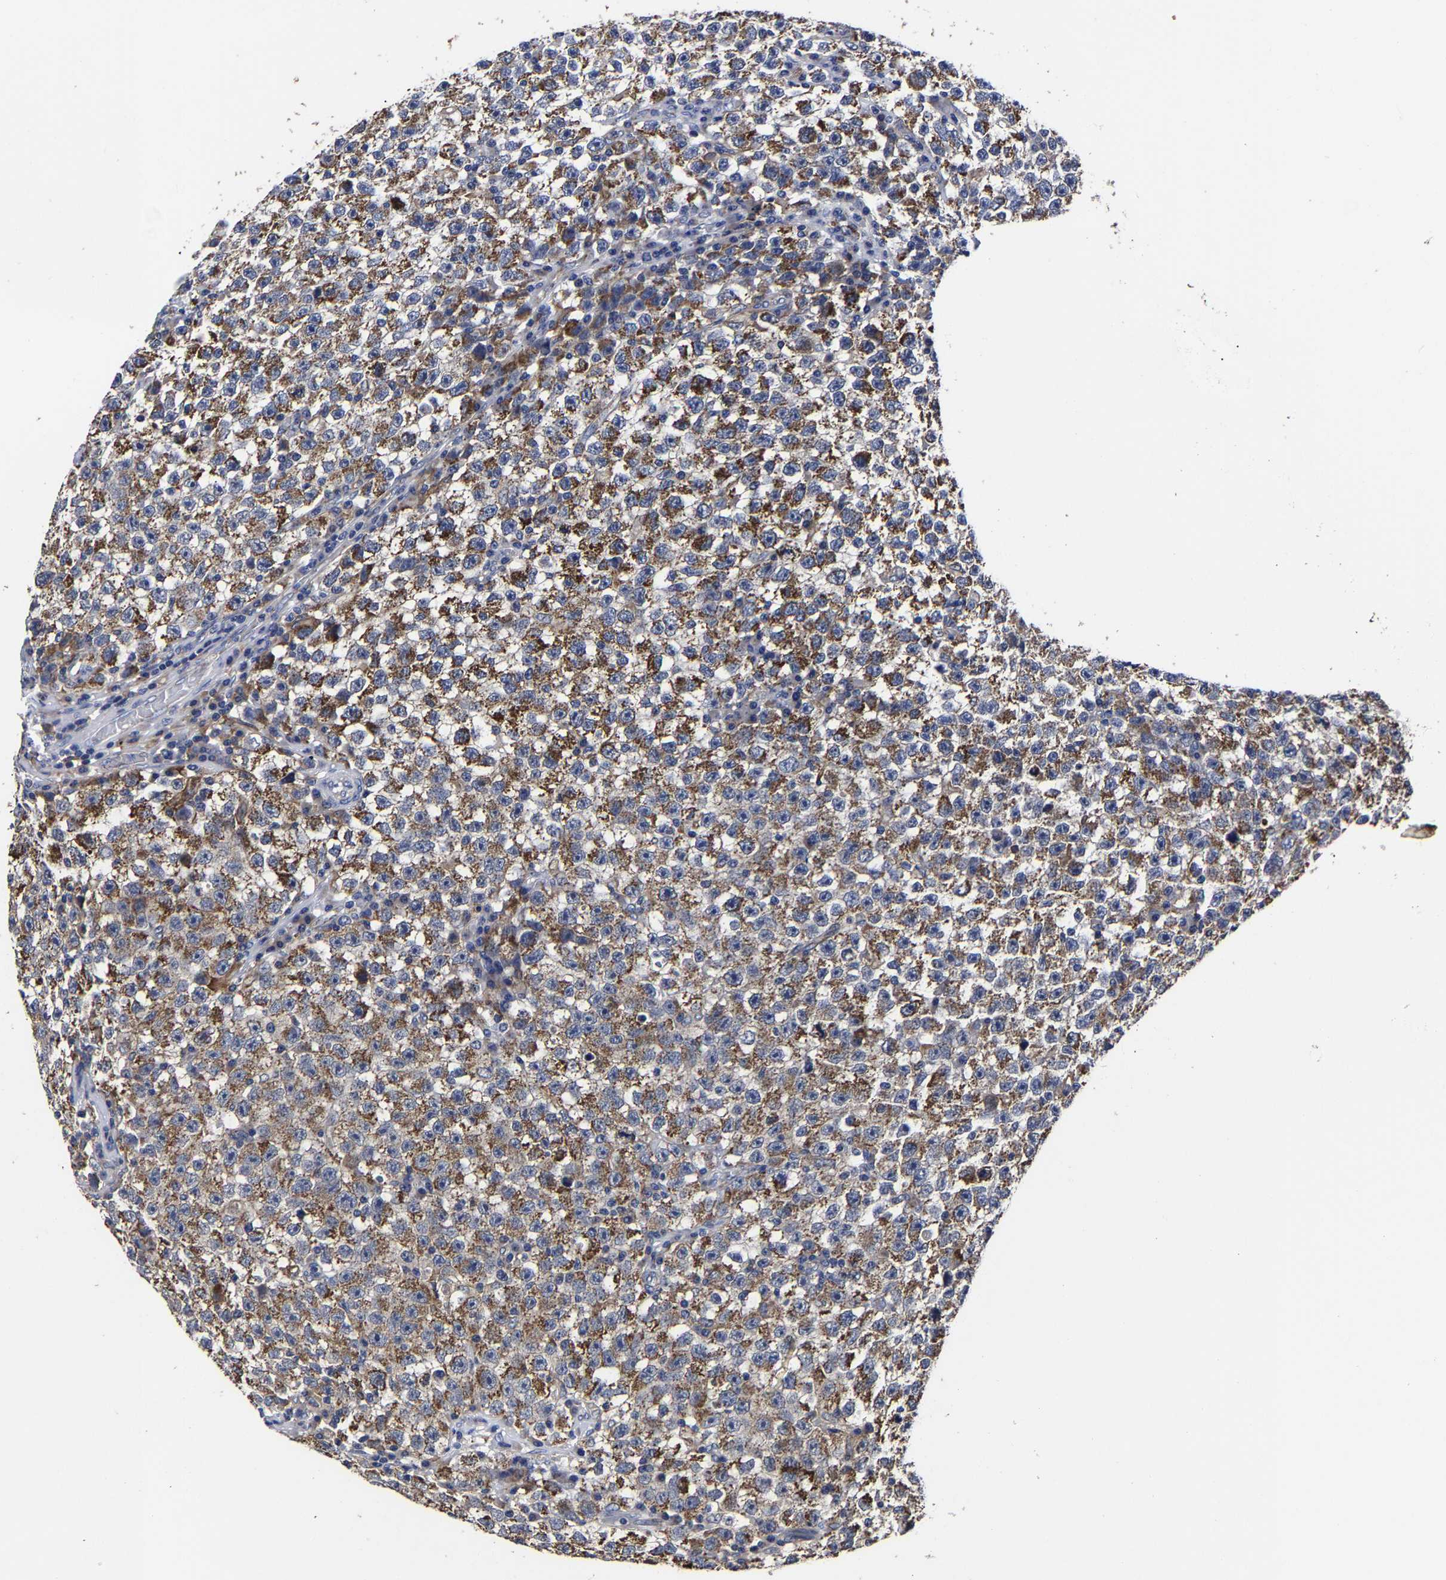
{"staining": {"intensity": "strong", "quantity": ">75%", "location": "cytoplasmic/membranous"}, "tissue": "testis cancer", "cell_type": "Tumor cells", "image_type": "cancer", "snomed": [{"axis": "morphology", "description": "Seminoma, NOS"}, {"axis": "topography", "description": "Testis"}], "caption": "This is a histology image of immunohistochemistry (IHC) staining of testis cancer, which shows strong expression in the cytoplasmic/membranous of tumor cells.", "gene": "AASS", "patient": {"sex": "male", "age": 22}}